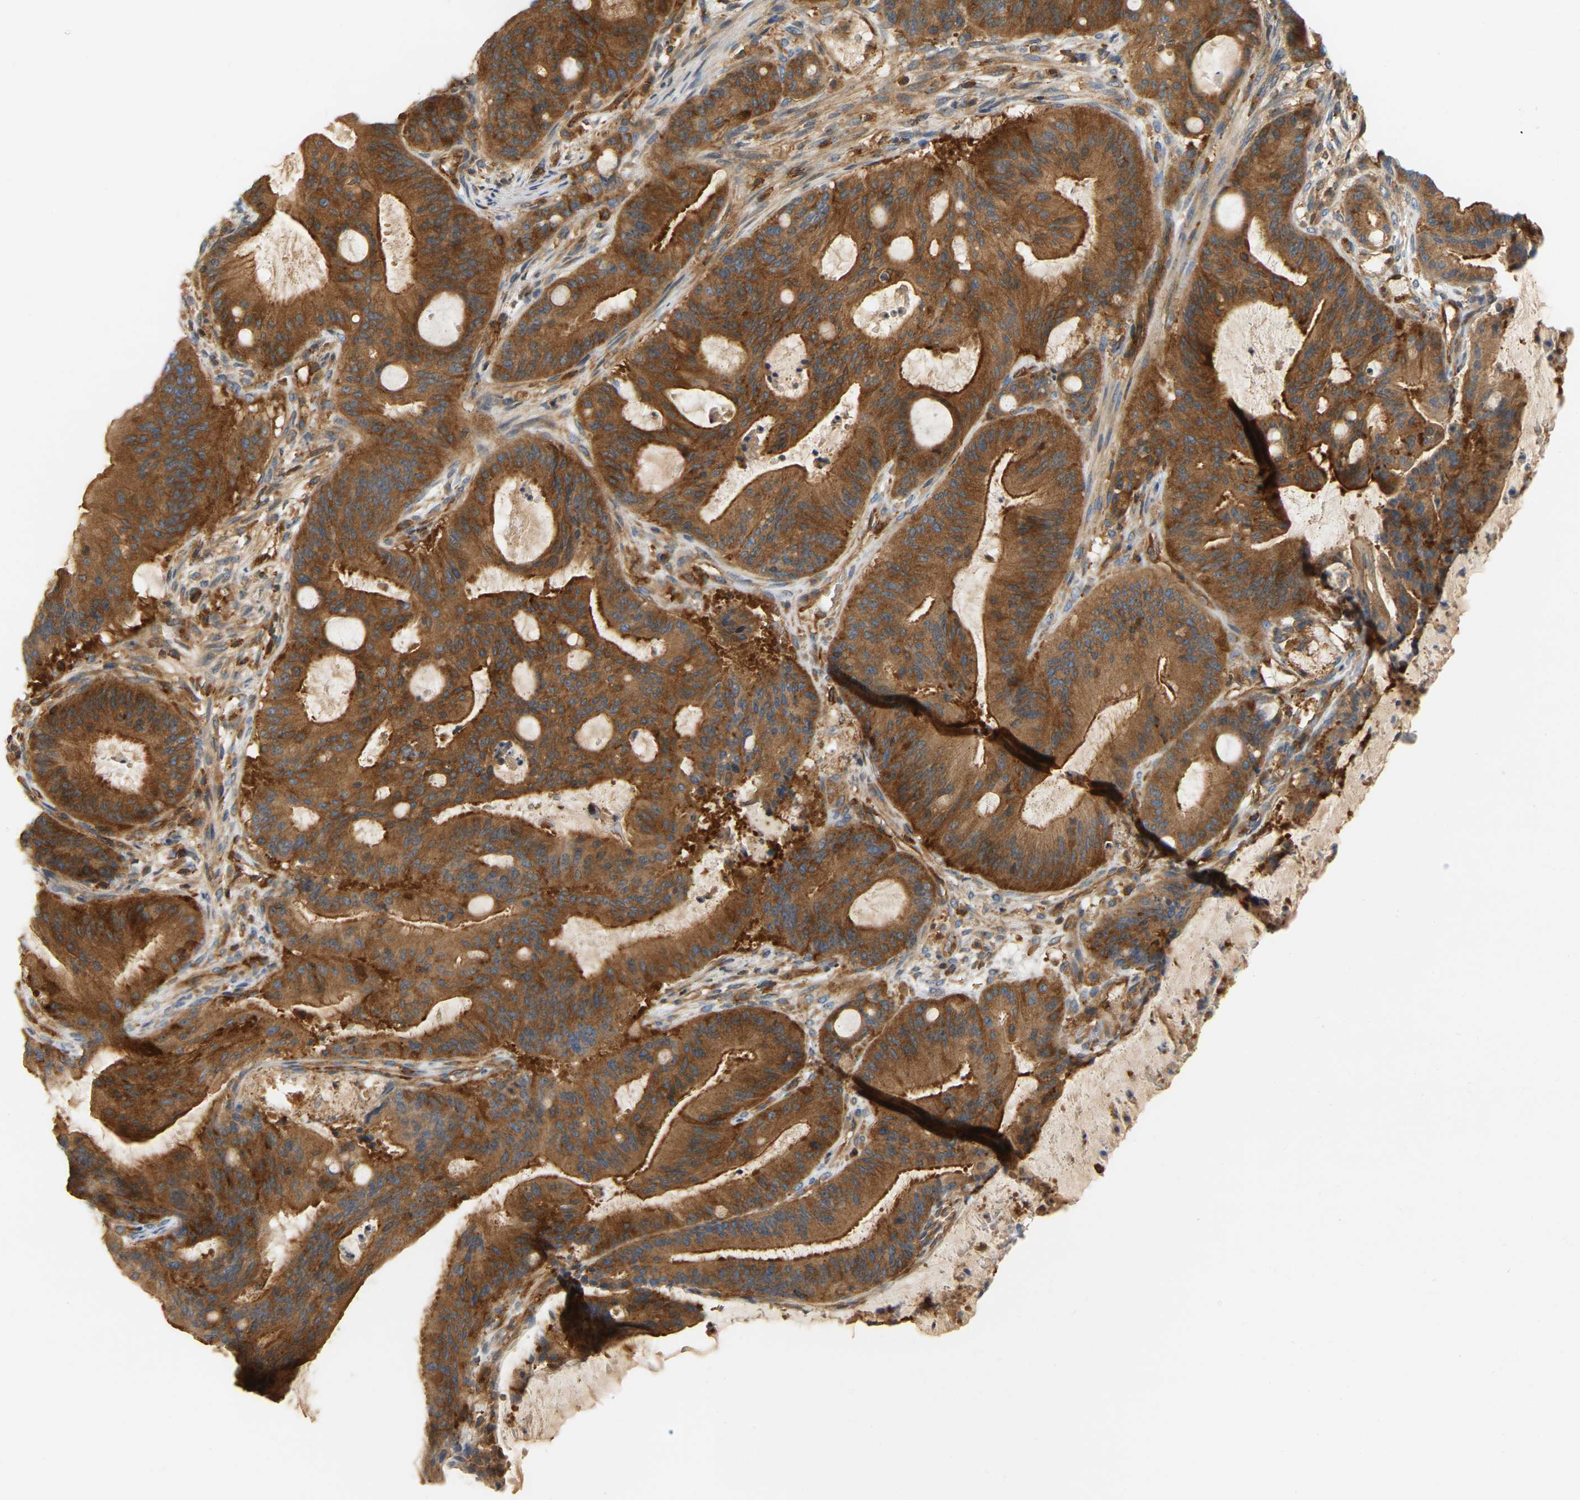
{"staining": {"intensity": "strong", "quantity": ">75%", "location": "cytoplasmic/membranous"}, "tissue": "liver cancer", "cell_type": "Tumor cells", "image_type": "cancer", "snomed": [{"axis": "morphology", "description": "Normal tissue, NOS"}, {"axis": "morphology", "description": "Cholangiocarcinoma"}, {"axis": "topography", "description": "Liver"}, {"axis": "topography", "description": "Peripheral nerve tissue"}], "caption": "Tumor cells display high levels of strong cytoplasmic/membranous expression in about >75% of cells in human liver cancer (cholangiocarcinoma).", "gene": "AKAP13", "patient": {"sex": "female", "age": 73}}